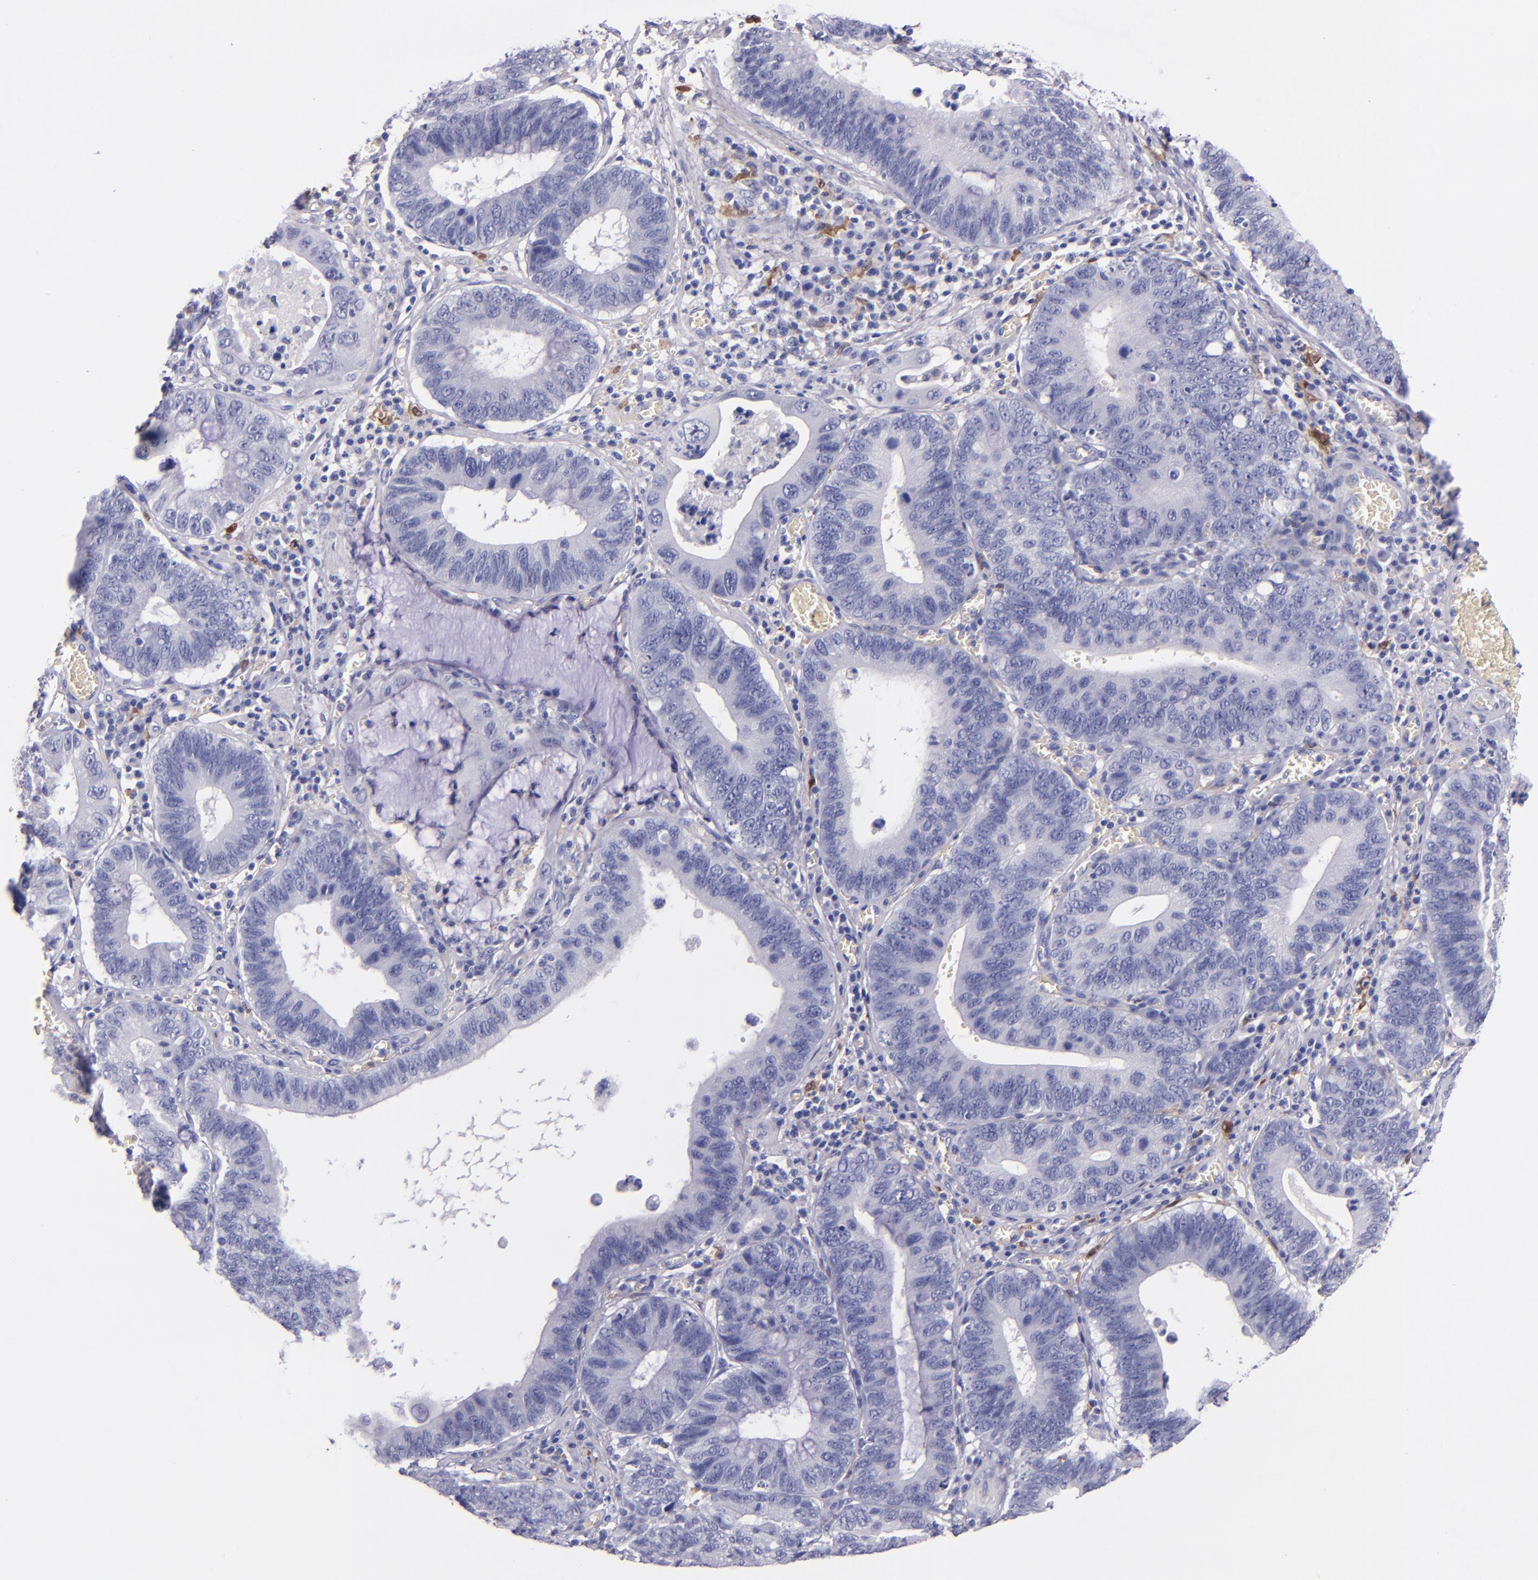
{"staining": {"intensity": "negative", "quantity": "none", "location": "none"}, "tissue": "stomach cancer", "cell_type": "Tumor cells", "image_type": "cancer", "snomed": [{"axis": "morphology", "description": "Adenocarcinoma, NOS"}, {"axis": "topography", "description": "Stomach"}, {"axis": "topography", "description": "Gastric cardia"}], "caption": "IHC histopathology image of neoplastic tissue: human stomach cancer stained with DAB displays no significant protein staining in tumor cells.", "gene": "F13A1", "patient": {"sex": "male", "age": 59}}